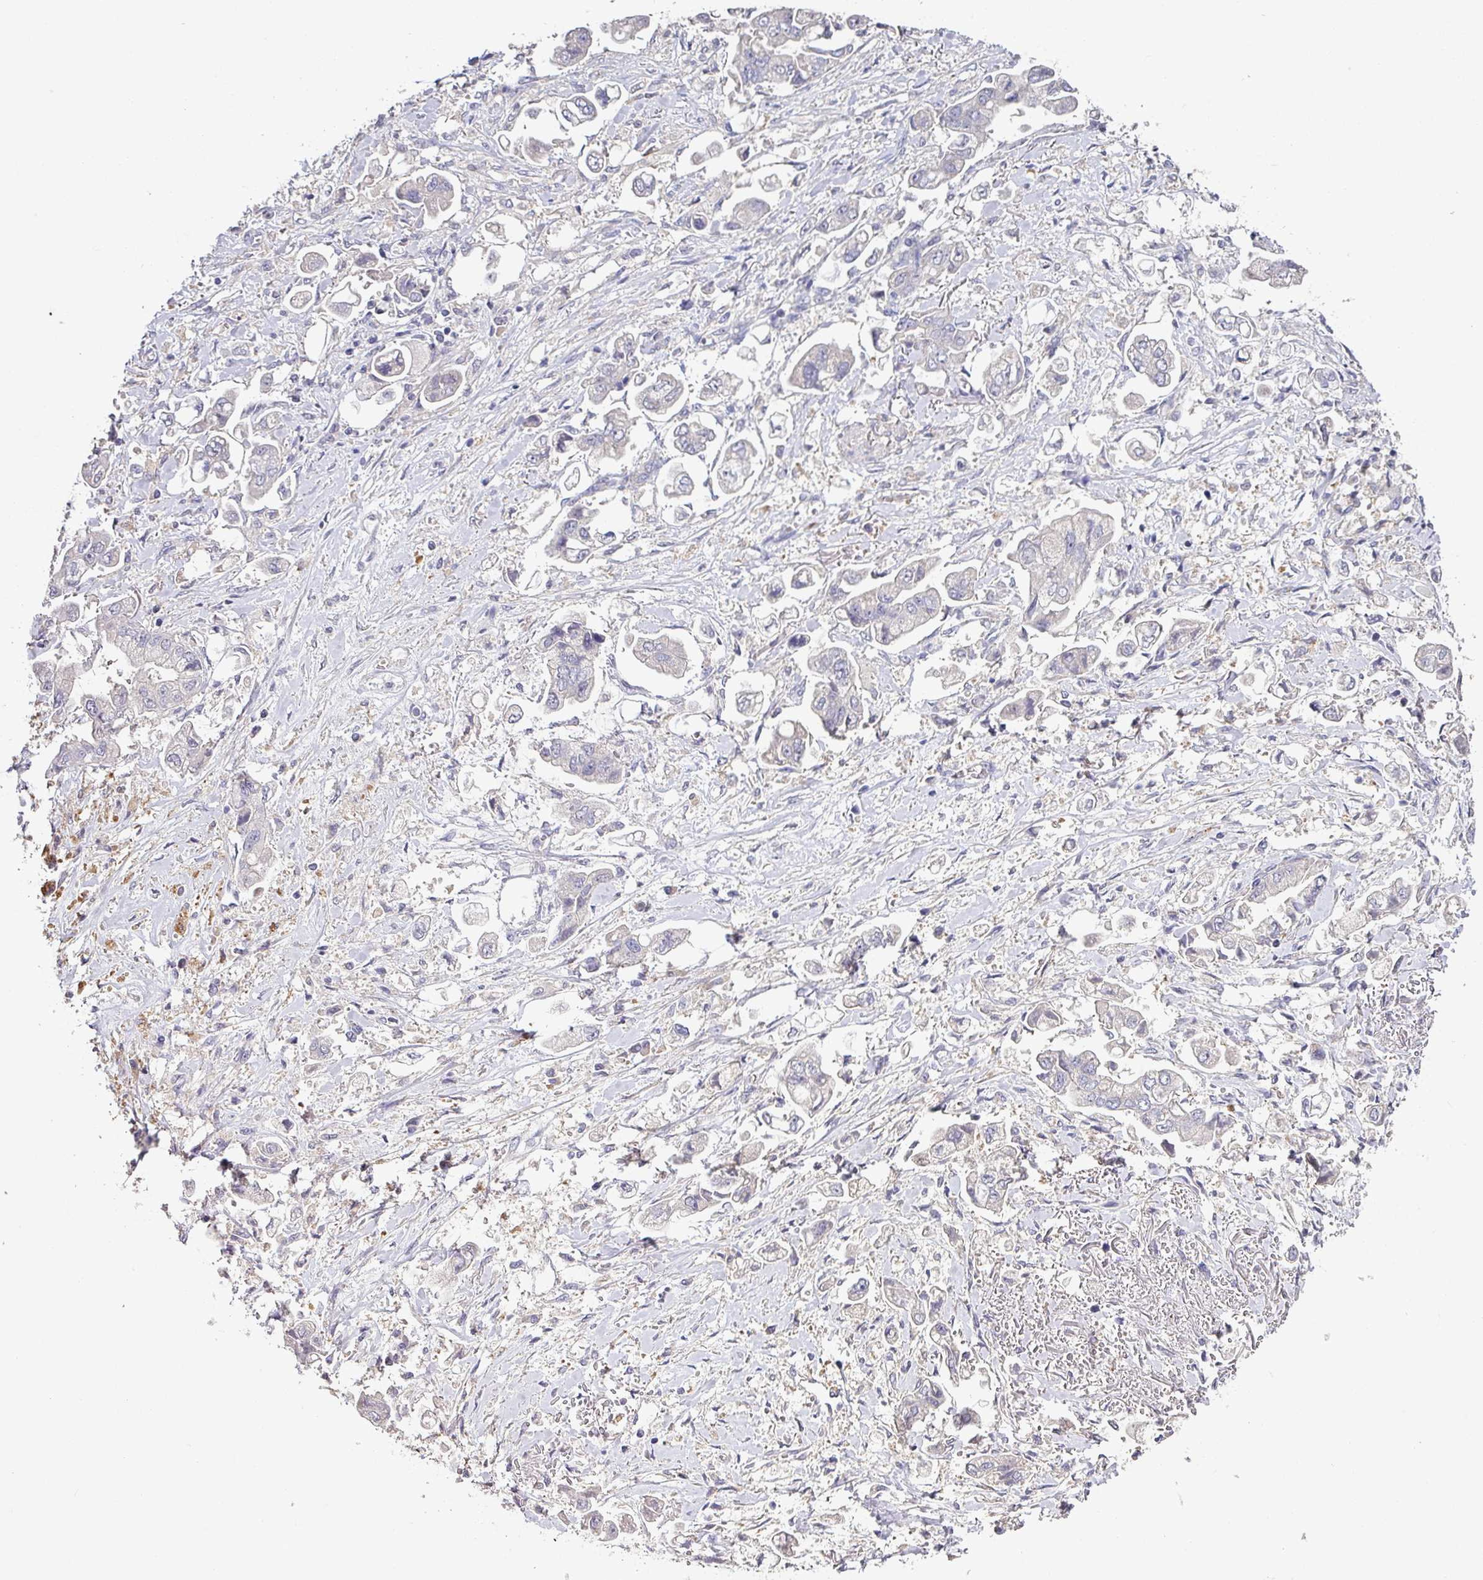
{"staining": {"intensity": "negative", "quantity": "none", "location": "none"}, "tissue": "stomach cancer", "cell_type": "Tumor cells", "image_type": "cancer", "snomed": [{"axis": "morphology", "description": "Adenocarcinoma, NOS"}, {"axis": "topography", "description": "Stomach"}], "caption": "The histopathology image shows no staining of tumor cells in stomach cancer (adenocarcinoma).", "gene": "AEBP2", "patient": {"sex": "male", "age": 62}}